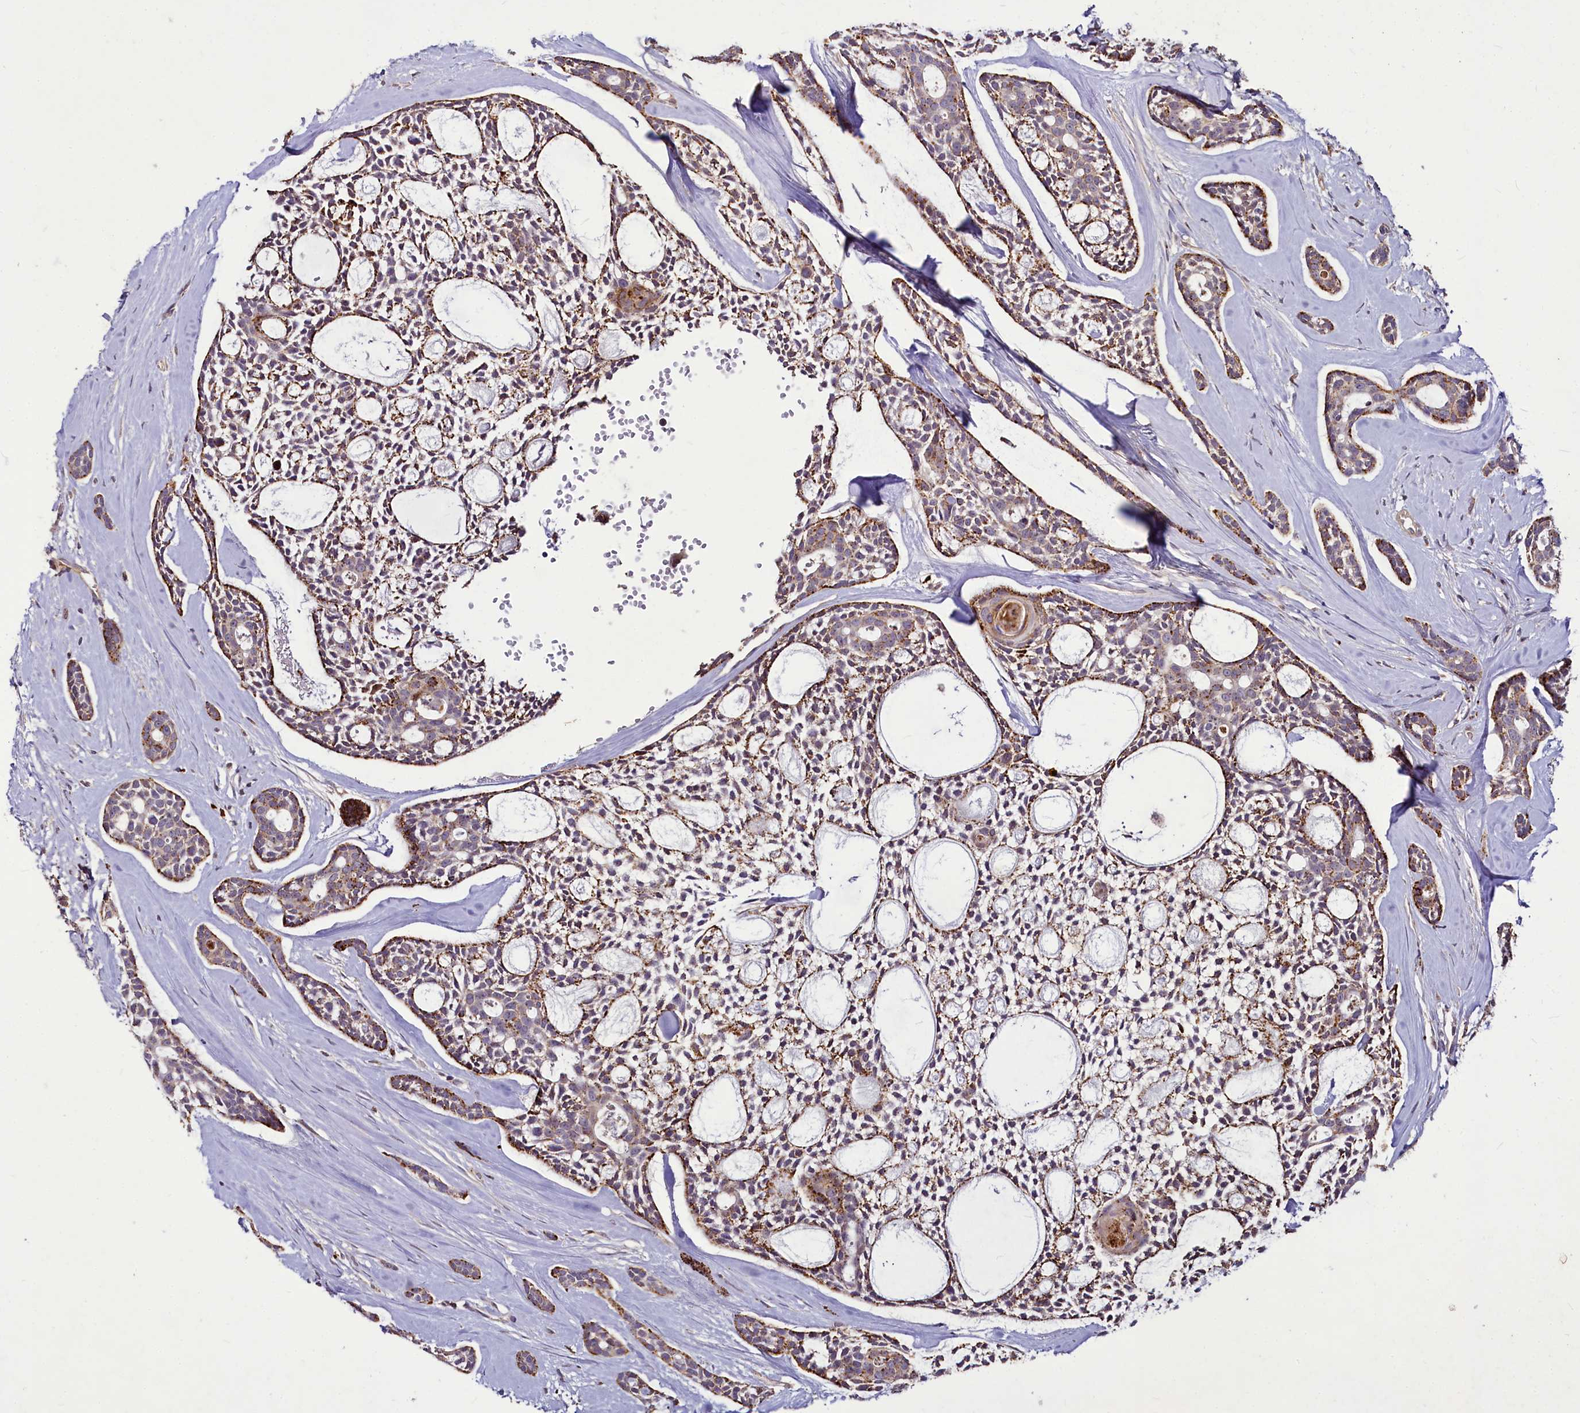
{"staining": {"intensity": "moderate", "quantity": "25%-75%", "location": "cytoplasmic/membranous"}, "tissue": "head and neck cancer", "cell_type": "Tumor cells", "image_type": "cancer", "snomed": [{"axis": "morphology", "description": "Adenocarcinoma, NOS"}, {"axis": "topography", "description": "Subcutis"}, {"axis": "topography", "description": "Head-Neck"}], "caption": "Immunohistochemistry photomicrograph of neoplastic tissue: head and neck cancer (adenocarcinoma) stained using immunohistochemistry (IHC) reveals medium levels of moderate protein expression localized specifically in the cytoplasmic/membranous of tumor cells, appearing as a cytoplasmic/membranous brown color.", "gene": "C11orf86", "patient": {"sex": "female", "age": 73}}